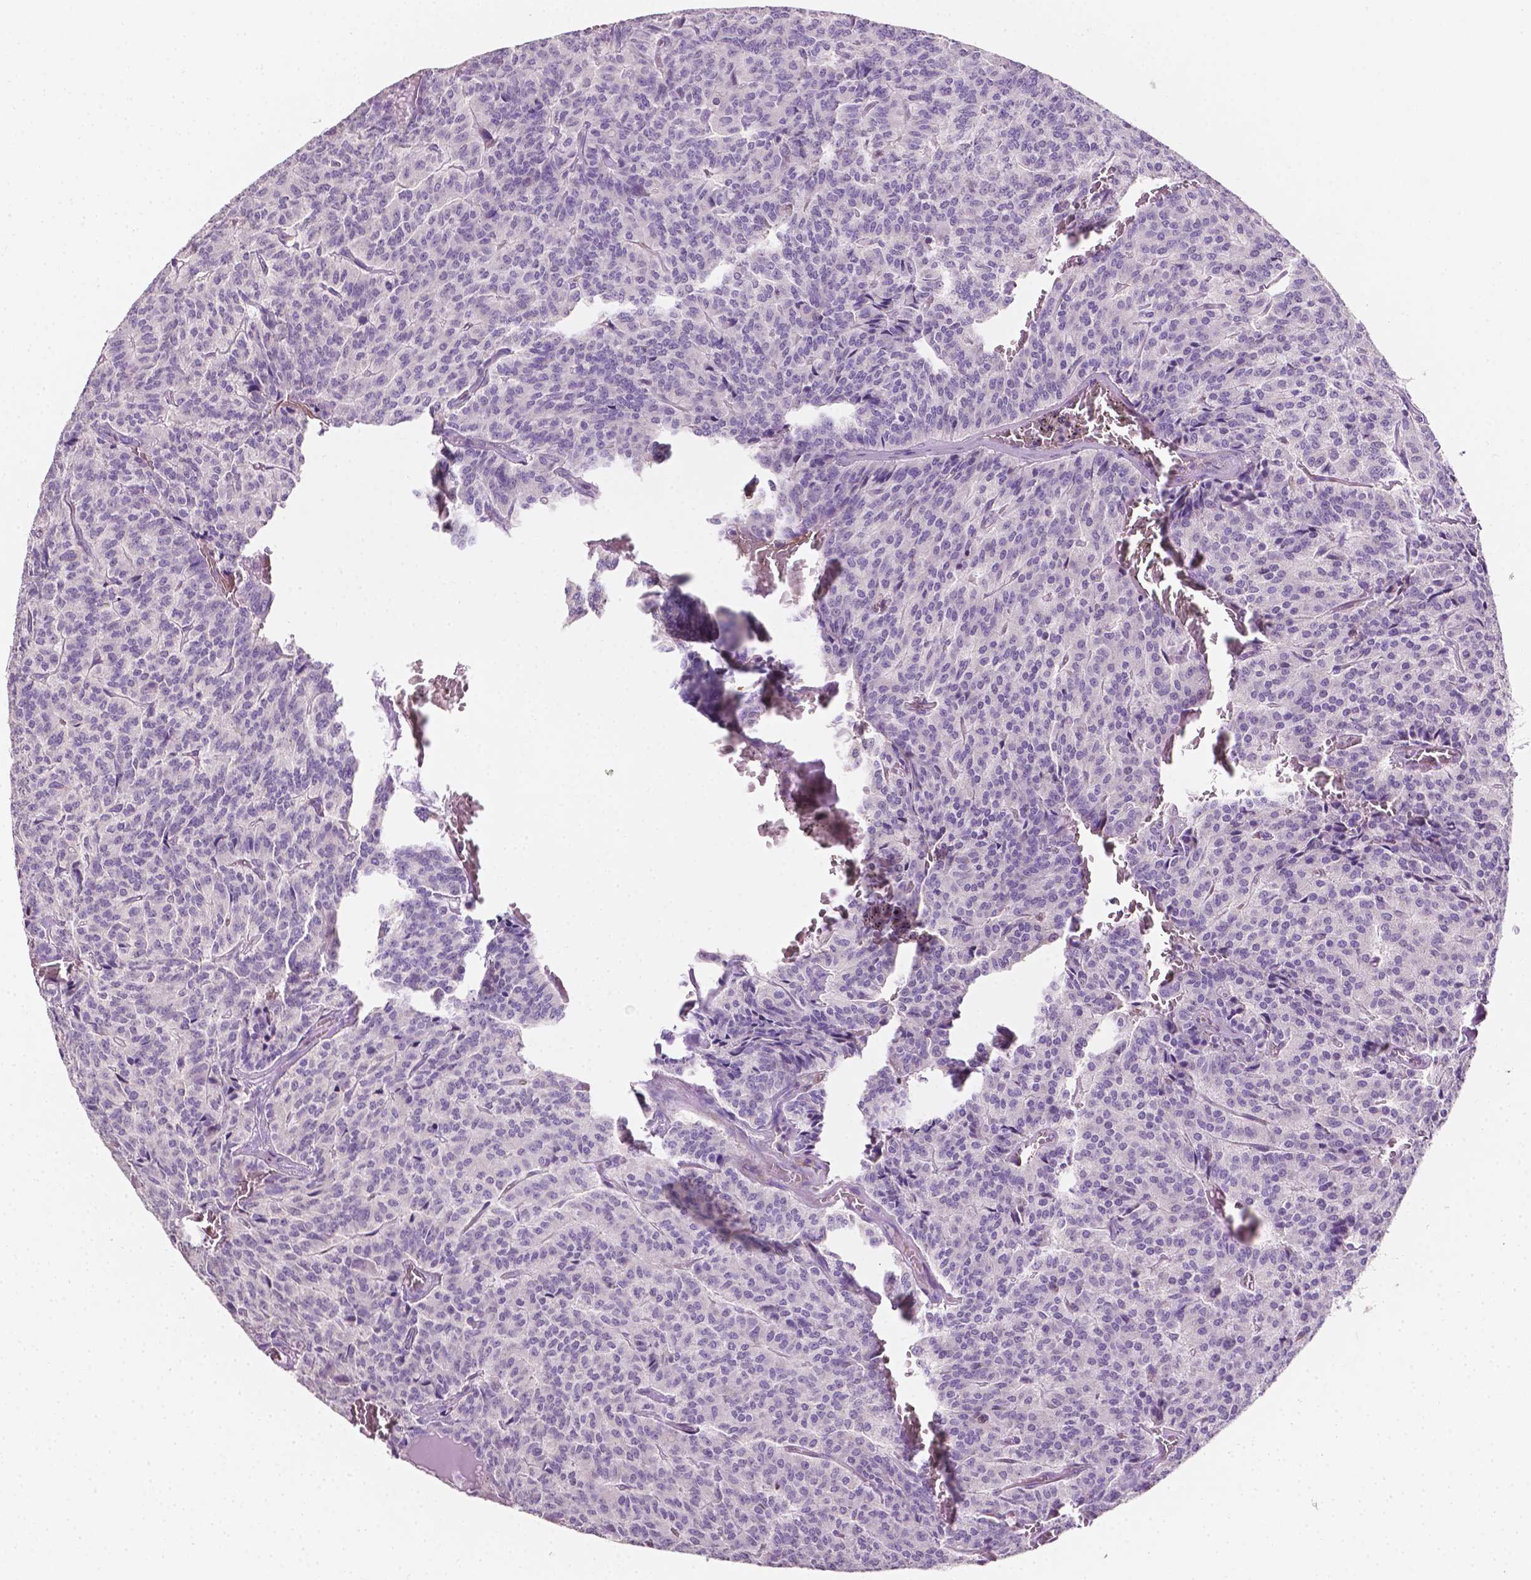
{"staining": {"intensity": "negative", "quantity": "none", "location": "none"}, "tissue": "carcinoid", "cell_type": "Tumor cells", "image_type": "cancer", "snomed": [{"axis": "morphology", "description": "Carcinoid, malignant, NOS"}, {"axis": "topography", "description": "Lung"}], "caption": "IHC of carcinoid demonstrates no staining in tumor cells. (Brightfield microscopy of DAB IHC at high magnification).", "gene": "EGFR", "patient": {"sex": "male", "age": 70}}